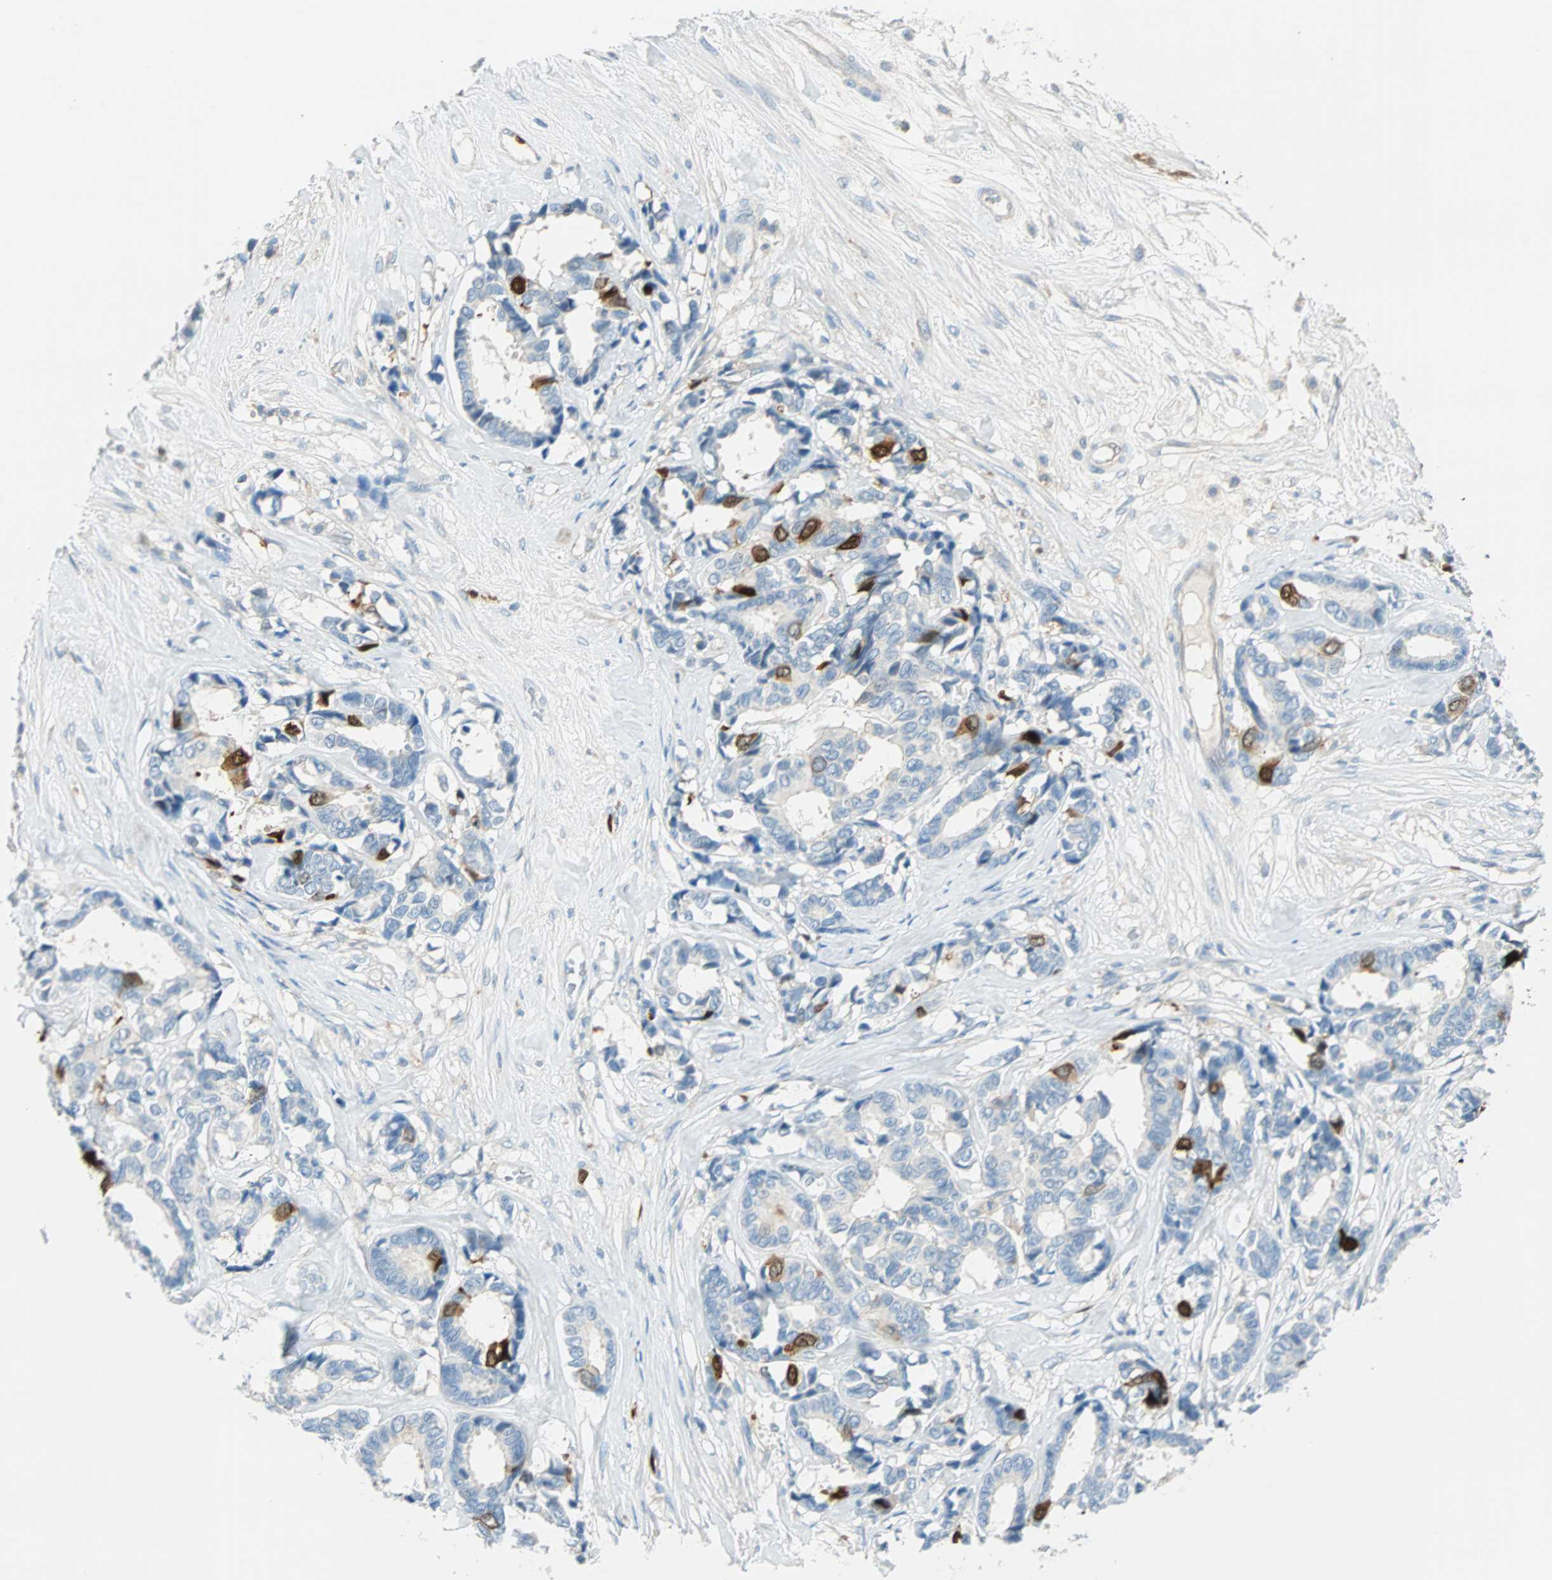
{"staining": {"intensity": "moderate", "quantity": "<25%", "location": "cytoplasmic/membranous"}, "tissue": "breast cancer", "cell_type": "Tumor cells", "image_type": "cancer", "snomed": [{"axis": "morphology", "description": "Duct carcinoma"}, {"axis": "topography", "description": "Breast"}], "caption": "Immunohistochemical staining of infiltrating ductal carcinoma (breast) displays low levels of moderate cytoplasmic/membranous positivity in about <25% of tumor cells.", "gene": "PTTG1", "patient": {"sex": "female", "age": 87}}